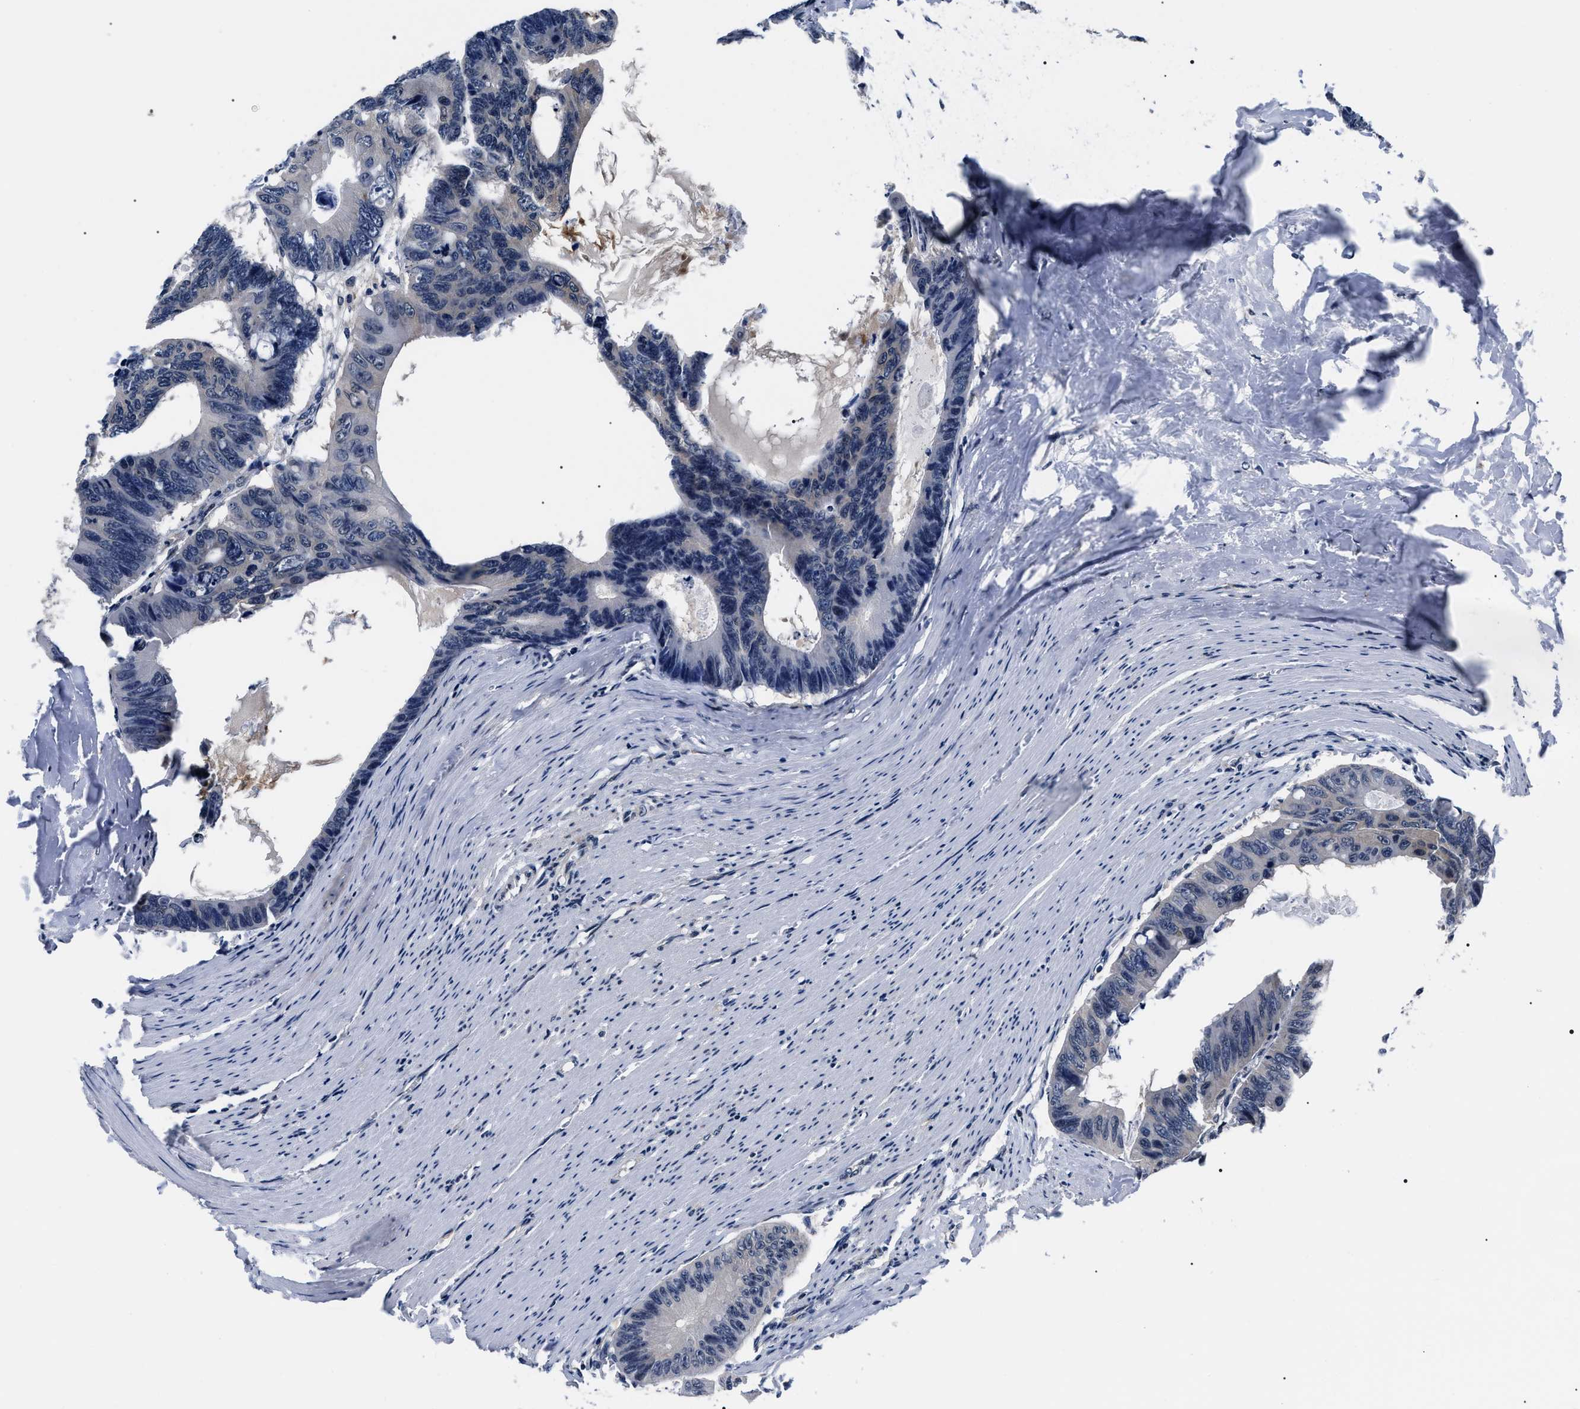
{"staining": {"intensity": "negative", "quantity": "none", "location": "none"}, "tissue": "colorectal cancer", "cell_type": "Tumor cells", "image_type": "cancer", "snomed": [{"axis": "morphology", "description": "Adenocarcinoma, NOS"}, {"axis": "topography", "description": "Colon"}], "caption": "High power microscopy histopathology image of an IHC image of adenocarcinoma (colorectal), revealing no significant expression in tumor cells.", "gene": "CSNK2A1", "patient": {"sex": "female", "age": 55}}